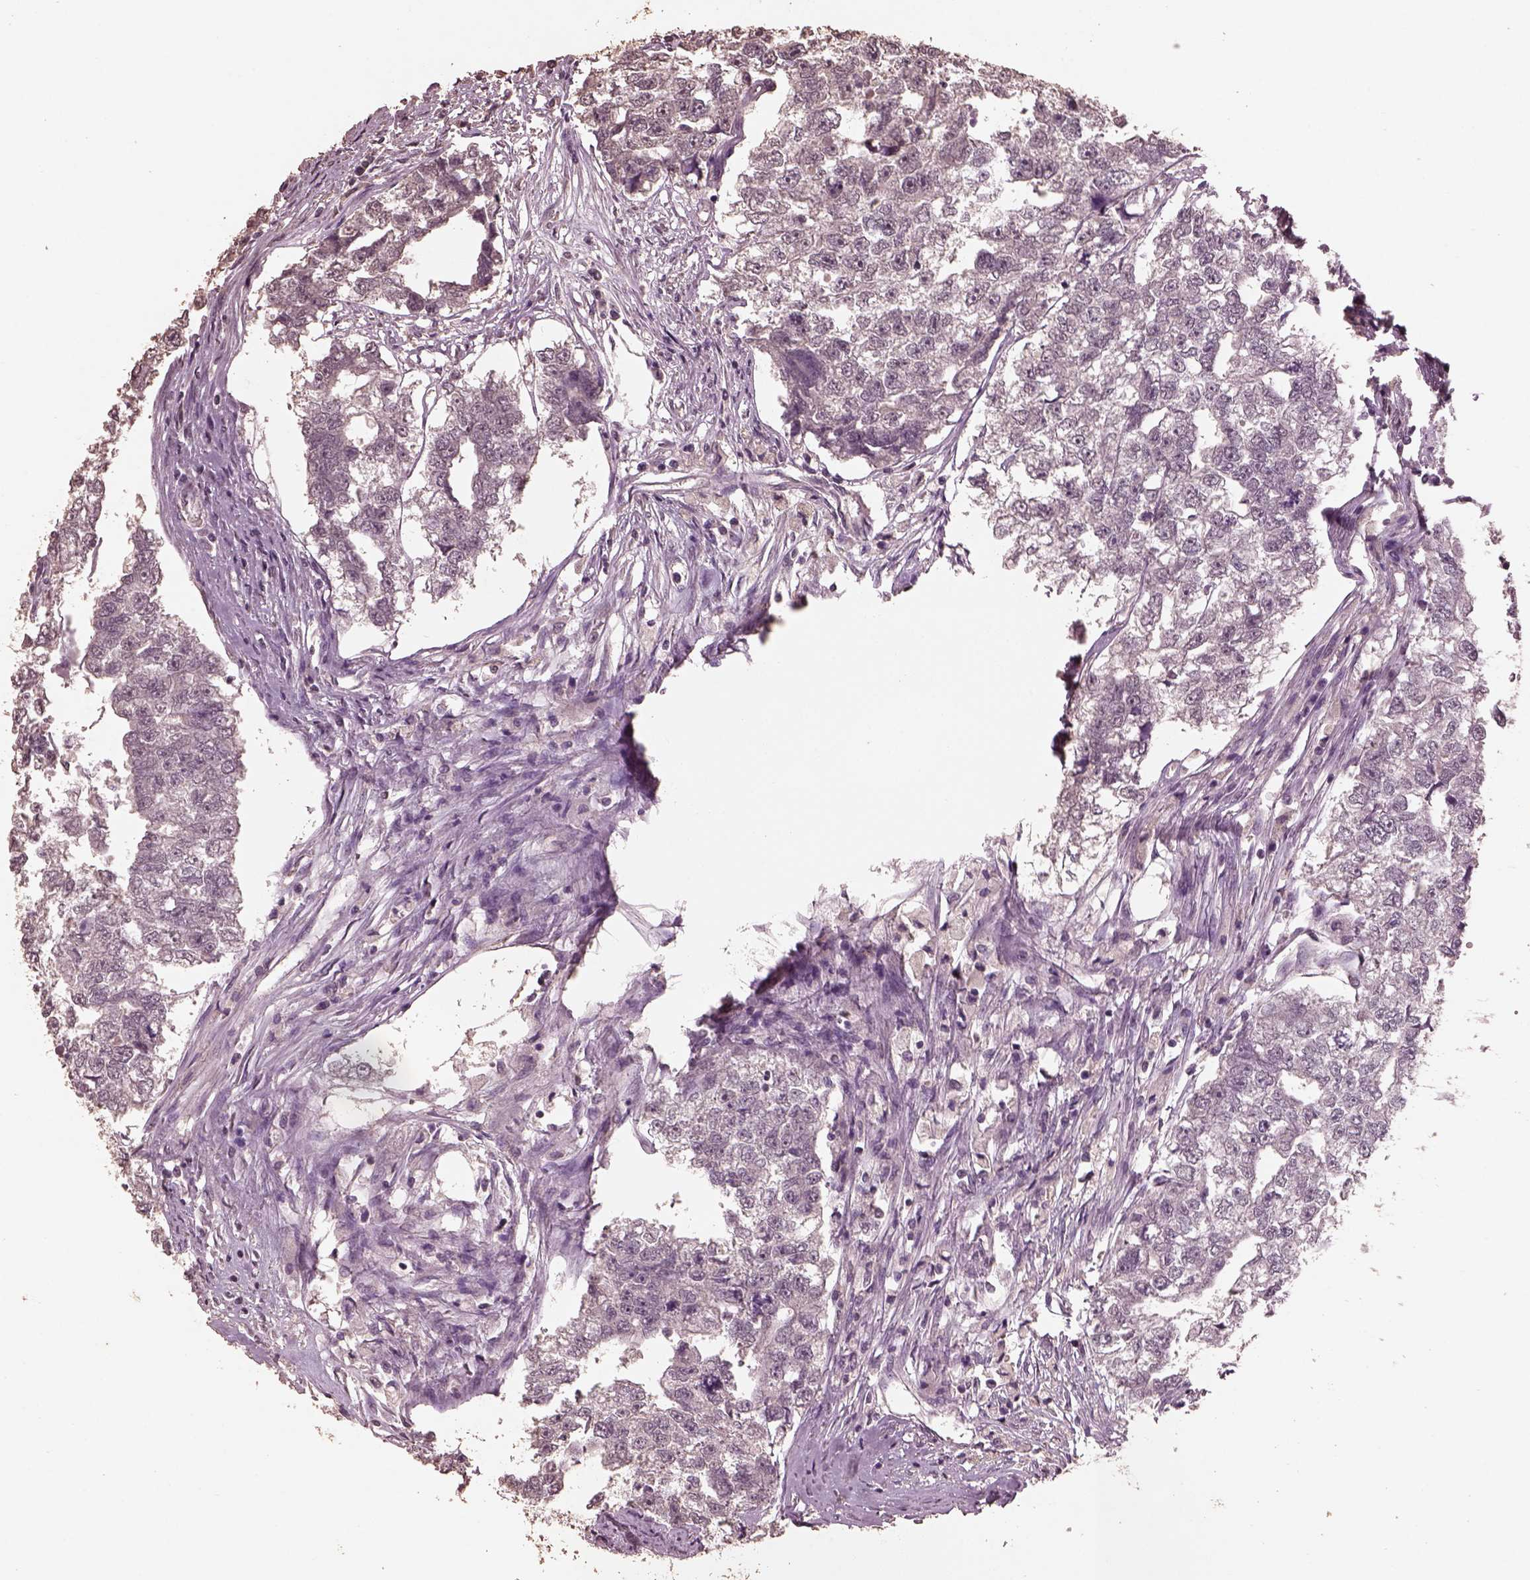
{"staining": {"intensity": "negative", "quantity": "none", "location": "none"}, "tissue": "testis cancer", "cell_type": "Tumor cells", "image_type": "cancer", "snomed": [{"axis": "morphology", "description": "Carcinoma, Embryonal, NOS"}, {"axis": "morphology", "description": "Teratoma, malignant, NOS"}, {"axis": "topography", "description": "Testis"}], "caption": "DAB immunohistochemical staining of malignant teratoma (testis) exhibits no significant expression in tumor cells.", "gene": "CPT1C", "patient": {"sex": "male", "age": 44}}